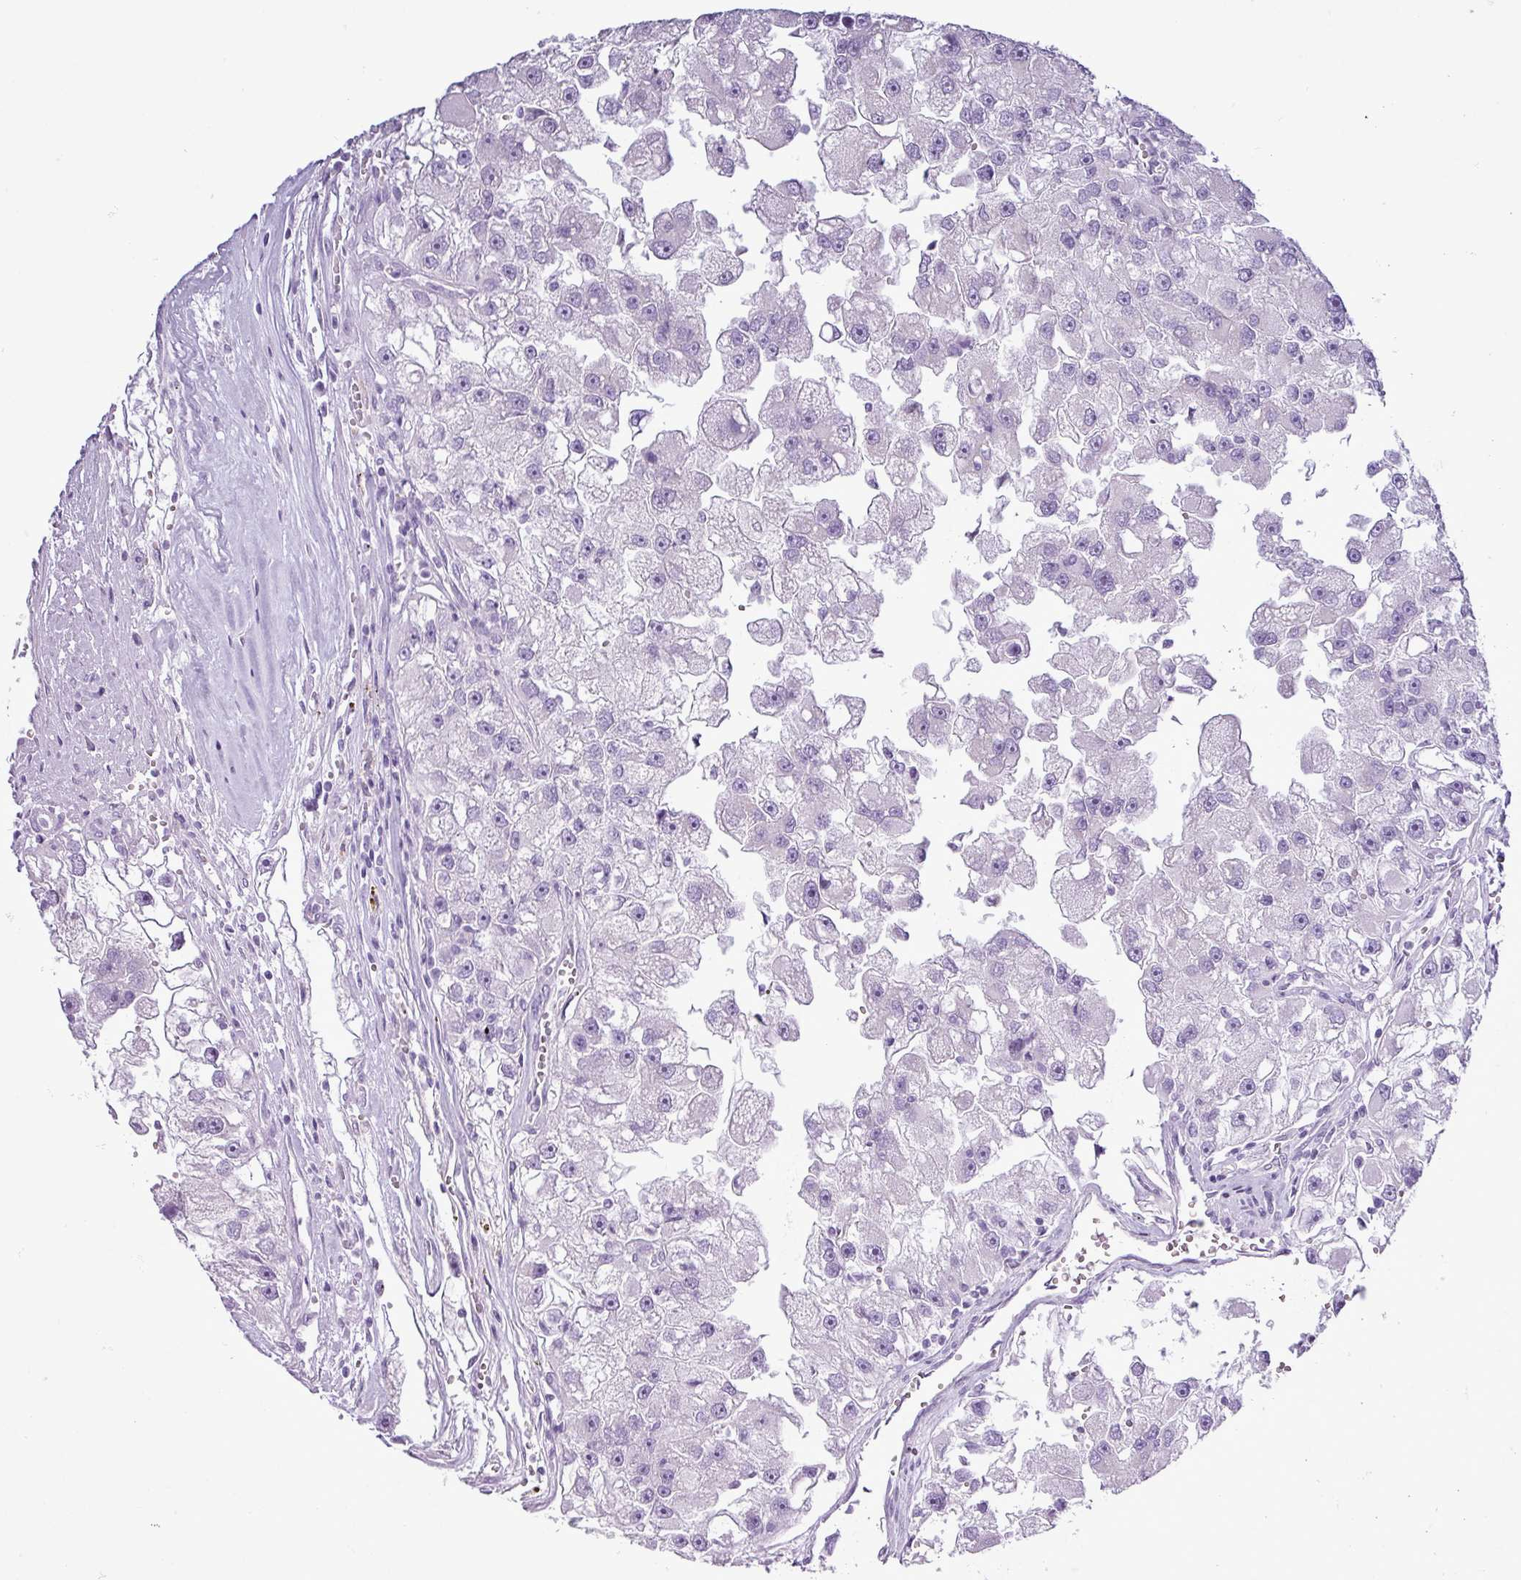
{"staining": {"intensity": "negative", "quantity": "none", "location": "none"}, "tissue": "renal cancer", "cell_type": "Tumor cells", "image_type": "cancer", "snomed": [{"axis": "morphology", "description": "Adenocarcinoma, NOS"}, {"axis": "topography", "description": "Kidney"}], "caption": "Immunohistochemical staining of adenocarcinoma (renal) exhibits no significant expression in tumor cells.", "gene": "ALDH3A1", "patient": {"sex": "male", "age": 63}}